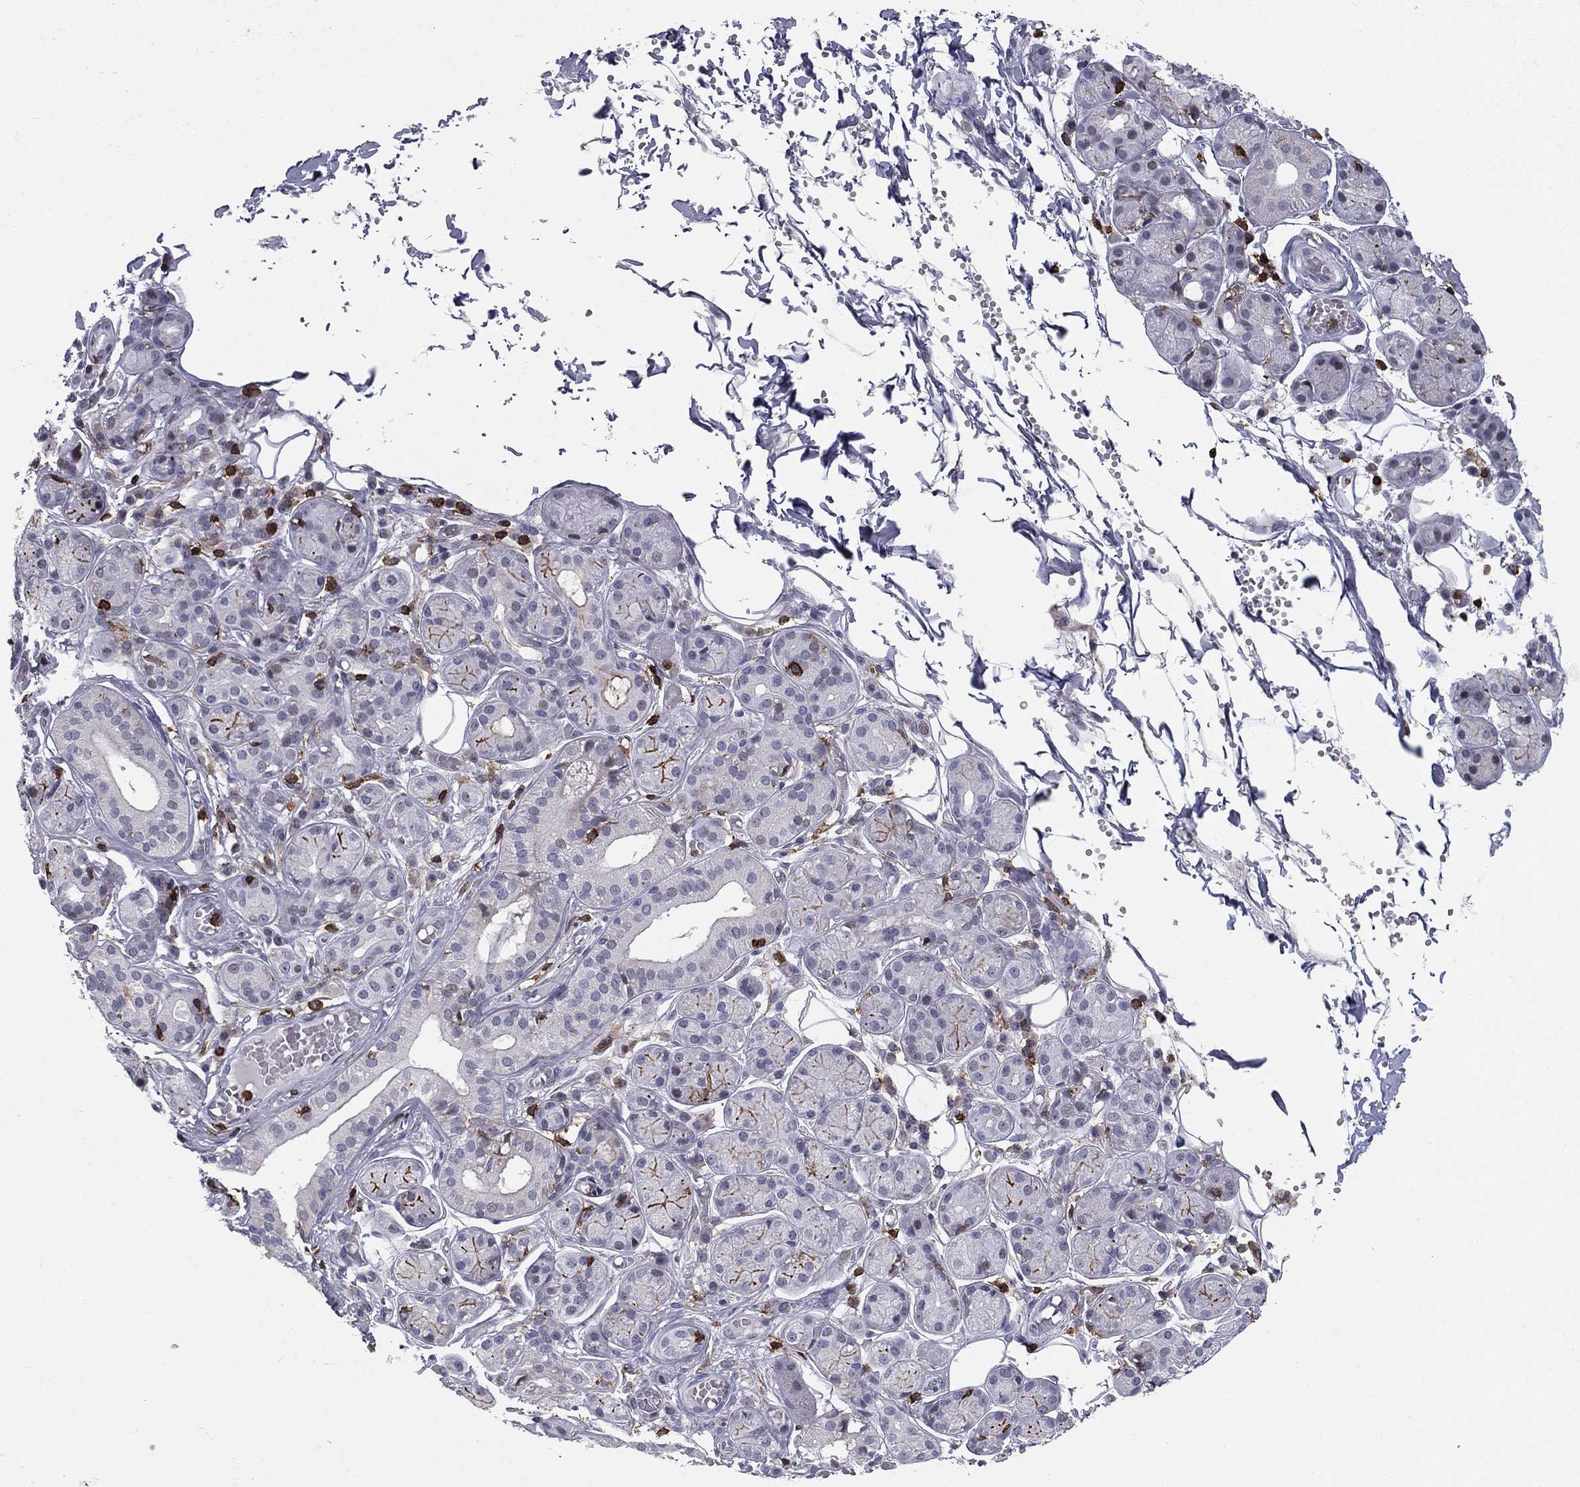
{"staining": {"intensity": "strong", "quantity": "25%-75%", "location": "cytoplasmic/membranous"}, "tissue": "salivary gland", "cell_type": "Glandular cells", "image_type": "normal", "snomed": [{"axis": "morphology", "description": "Normal tissue, NOS"}, {"axis": "topography", "description": "Salivary gland"}, {"axis": "topography", "description": "Peripheral nerve tissue"}], "caption": "Immunohistochemistry (IHC) of benign salivary gland exhibits high levels of strong cytoplasmic/membranous expression in about 25%-75% of glandular cells. (Stains: DAB in brown, nuclei in blue, Microscopy: brightfield microscopy at high magnification).", "gene": "ARHGAP27", "patient": {"sex": "male", "age": 71}}